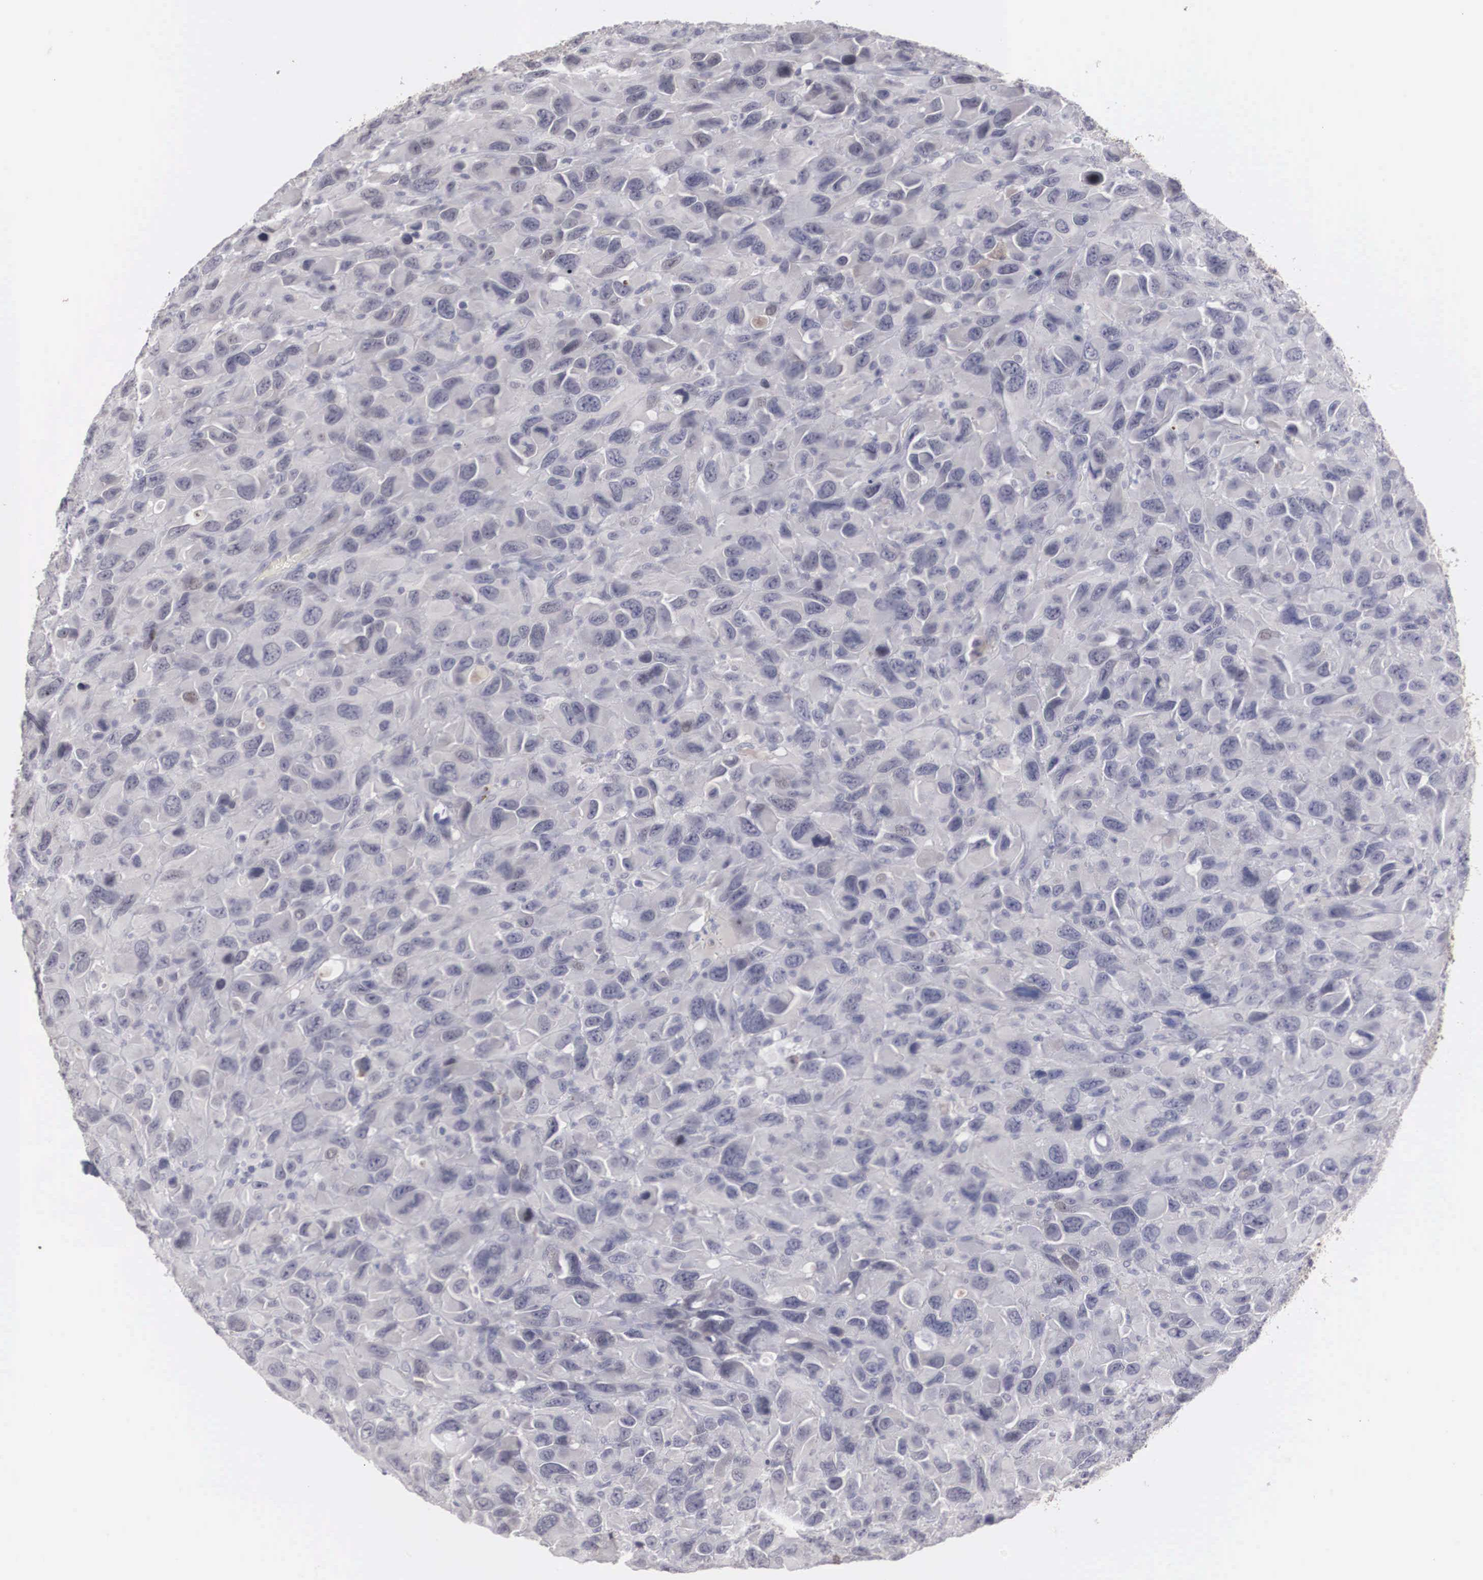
{"staining": {"intensity": "negative", "quantity": "none", "location": "none"}, "tissue": "renal cancer", "cell_type": "Tumor cells", "image_type": "cancer", "snomed": [{"axis": "morphology", "description": "Adenocarcinoma, NOS"}, {"axis": "topography", "description": "Kidney"}], "caption": "IHC of renal cancer shows no positivity in tumor cells.", "gene": "WDR89", "patient": {"sex": "male", "age": 79}}